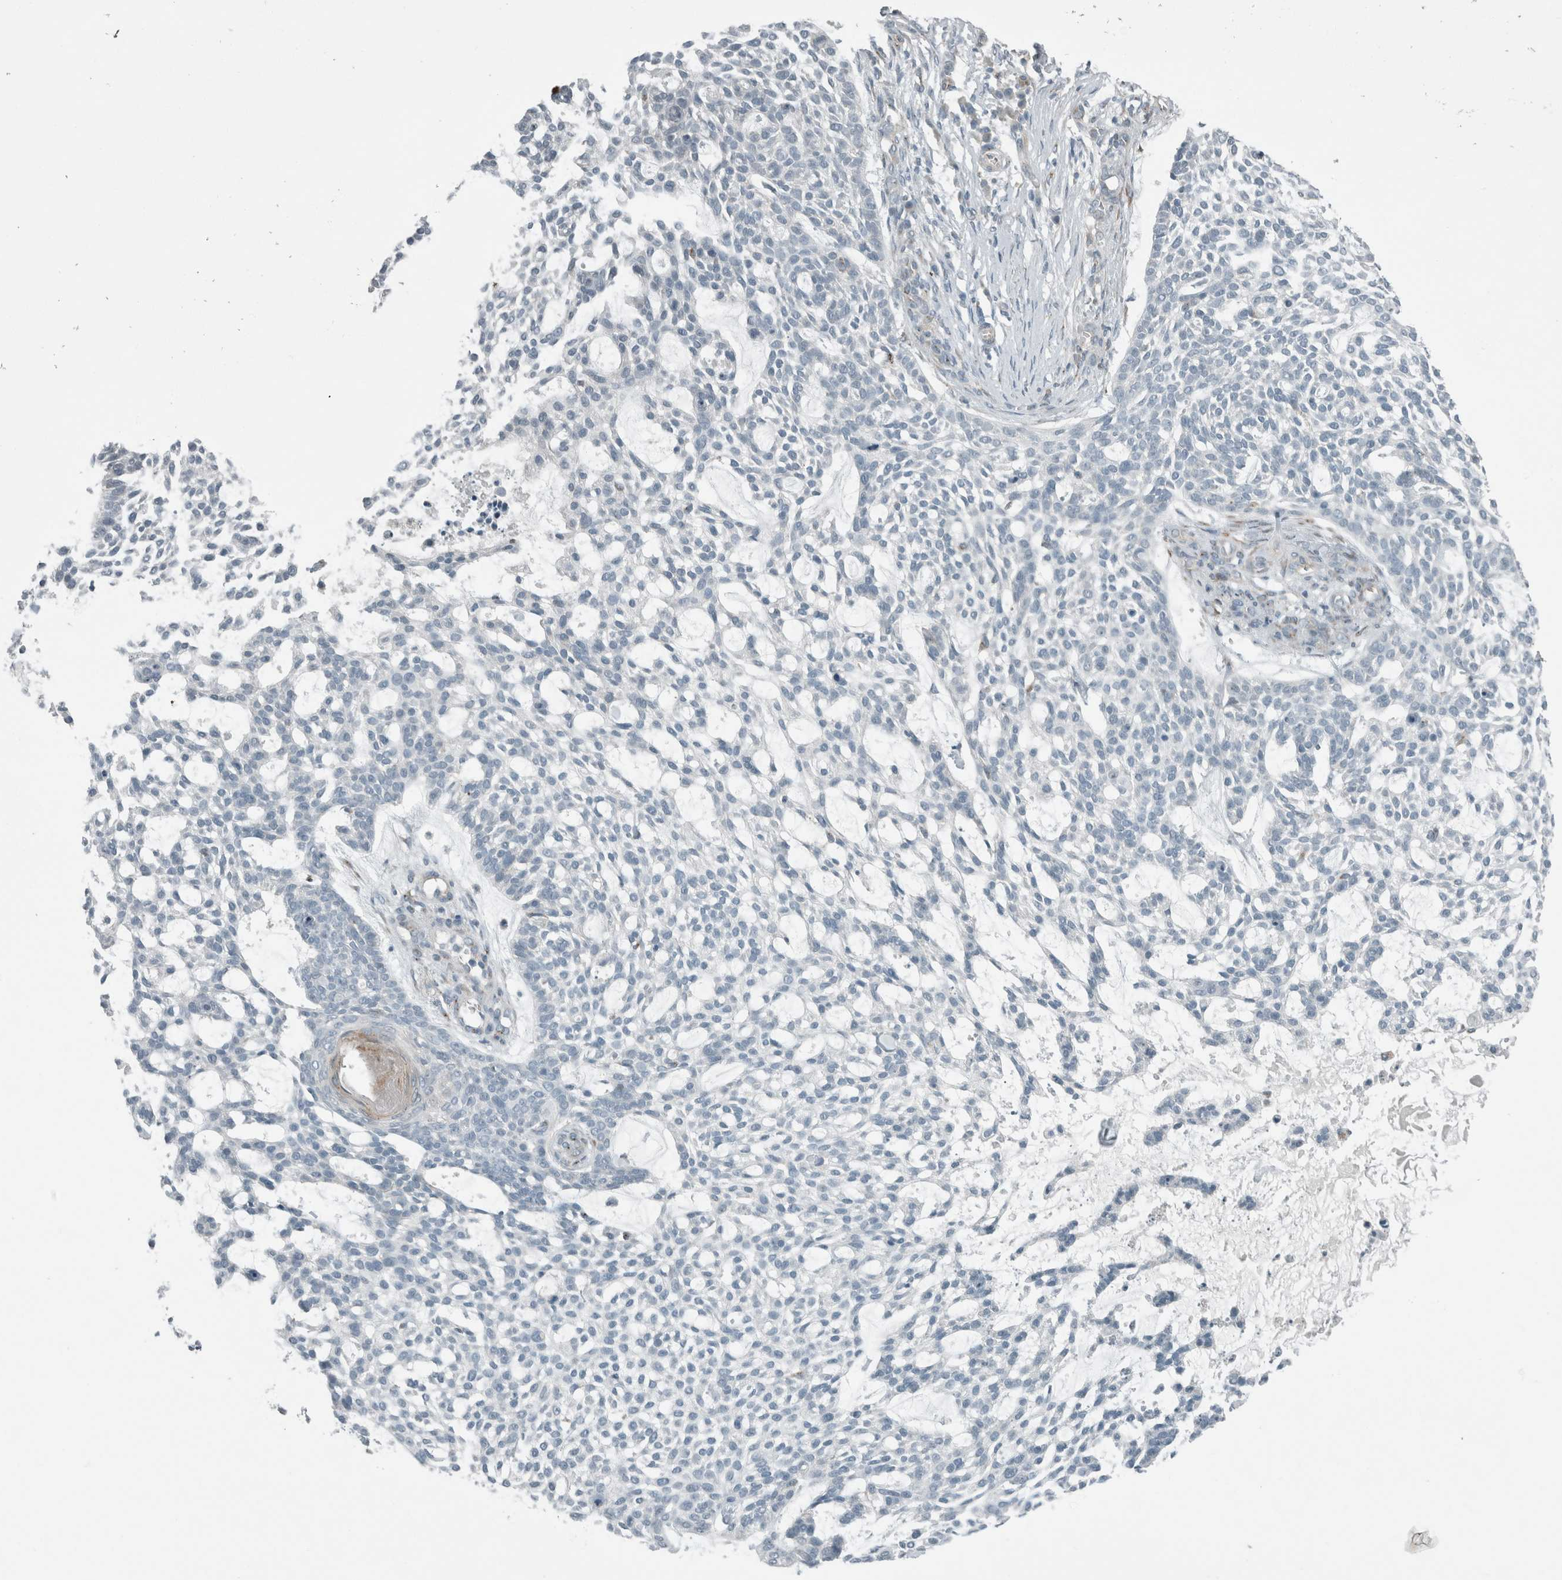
{"staining": {"intensity": "negative", "quantity": "none", "location": "none"}, "tissue": "skin cancer", "cell_type": "Tumor cells", "image_type": "cancer", "snomed": [{"axis": "morphology", "description": "Basal cell carcinoma"}, {"axis": "topography", "description": "Skin"}], "caption": "This is an immunohistochemistry (IHC) photomicrograph of skin cancer (basal cell carcinoma). There is no expression in tumor cells.", "gene": "KIF1C", "patient": {"sex": "female", "age": 64}}